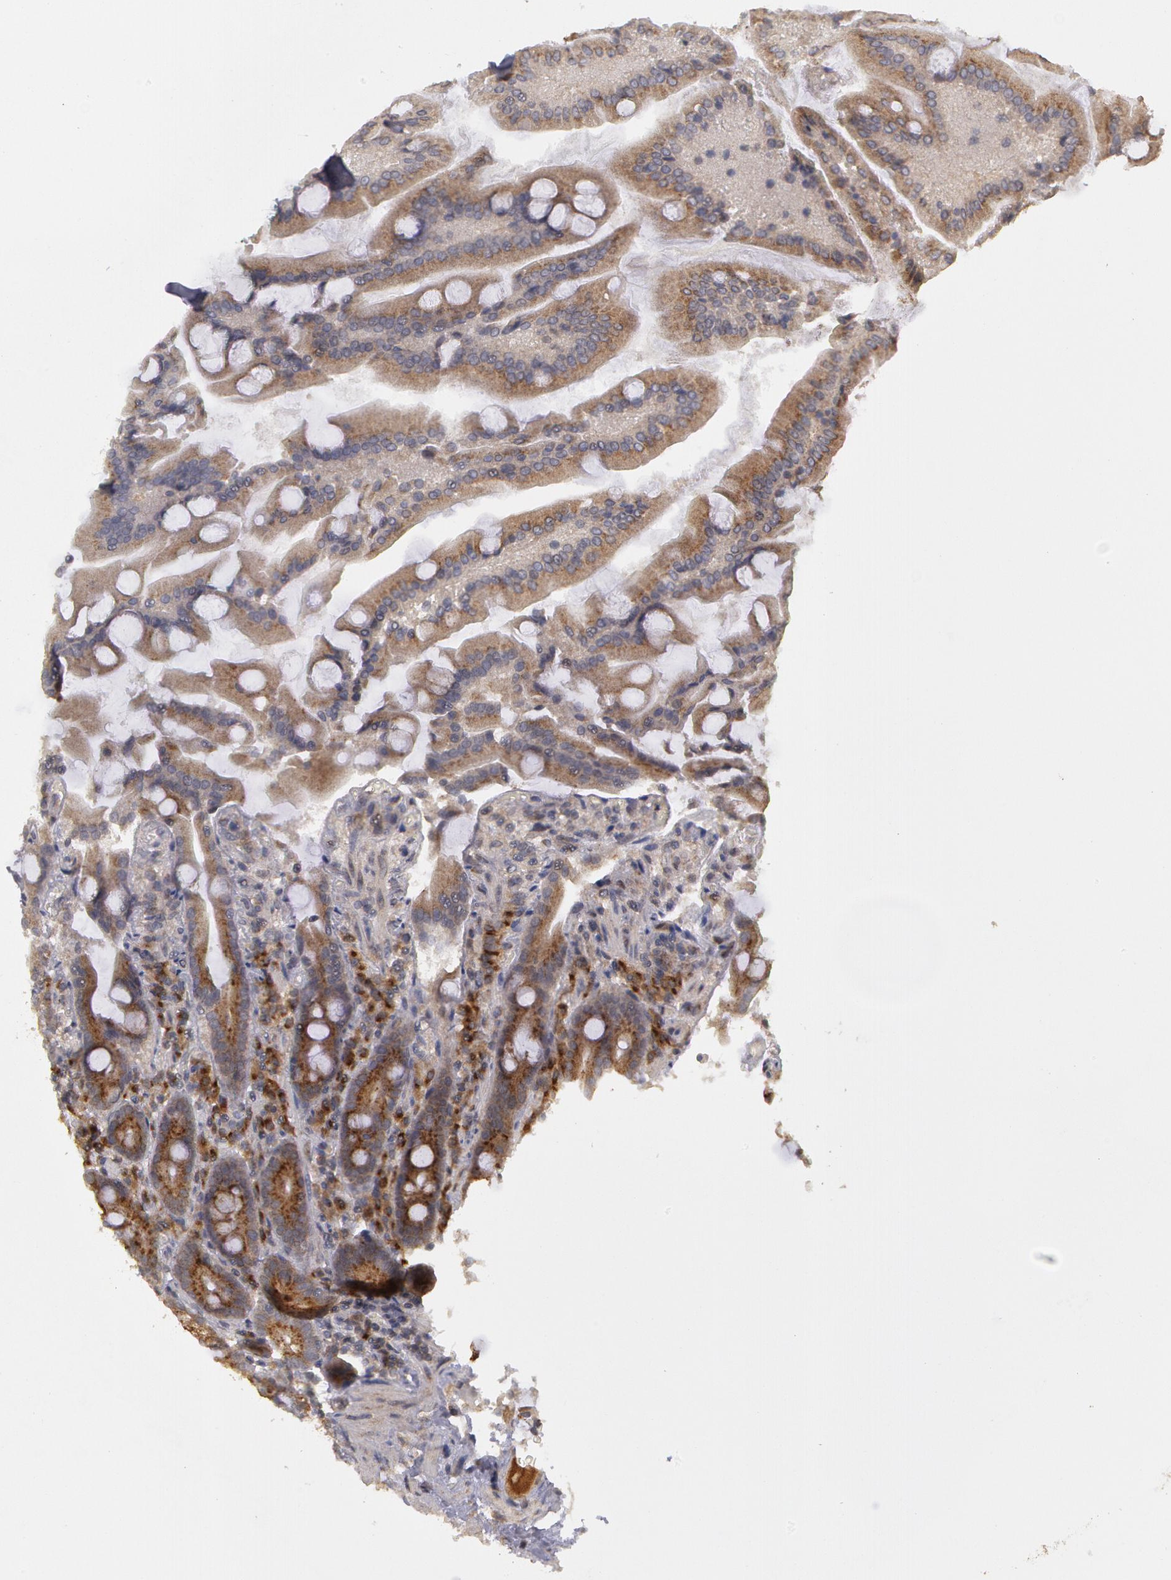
{"staining": {"intensity": "moderate", "quantity": "<25%", "location": "cytoplasmic/membranous"}, "tissue": "duodenum", "cell_type": "Glandular cells", "image_type": "normal", "snomed": [{"axis": "morphology", "description": "Normal tissue, NOS"}, {"axis": "topography", "description": "Duodenum"}], "caption": "An immunohistochemistry (IHC) histopathology image of benign tissue is shown. Protein staining in brown shows moderate cytoplasmic/membranous positivity in duodenum within glandular cells.", "gene": "STX5", "patient": {"sex": "female", "age": 64}}